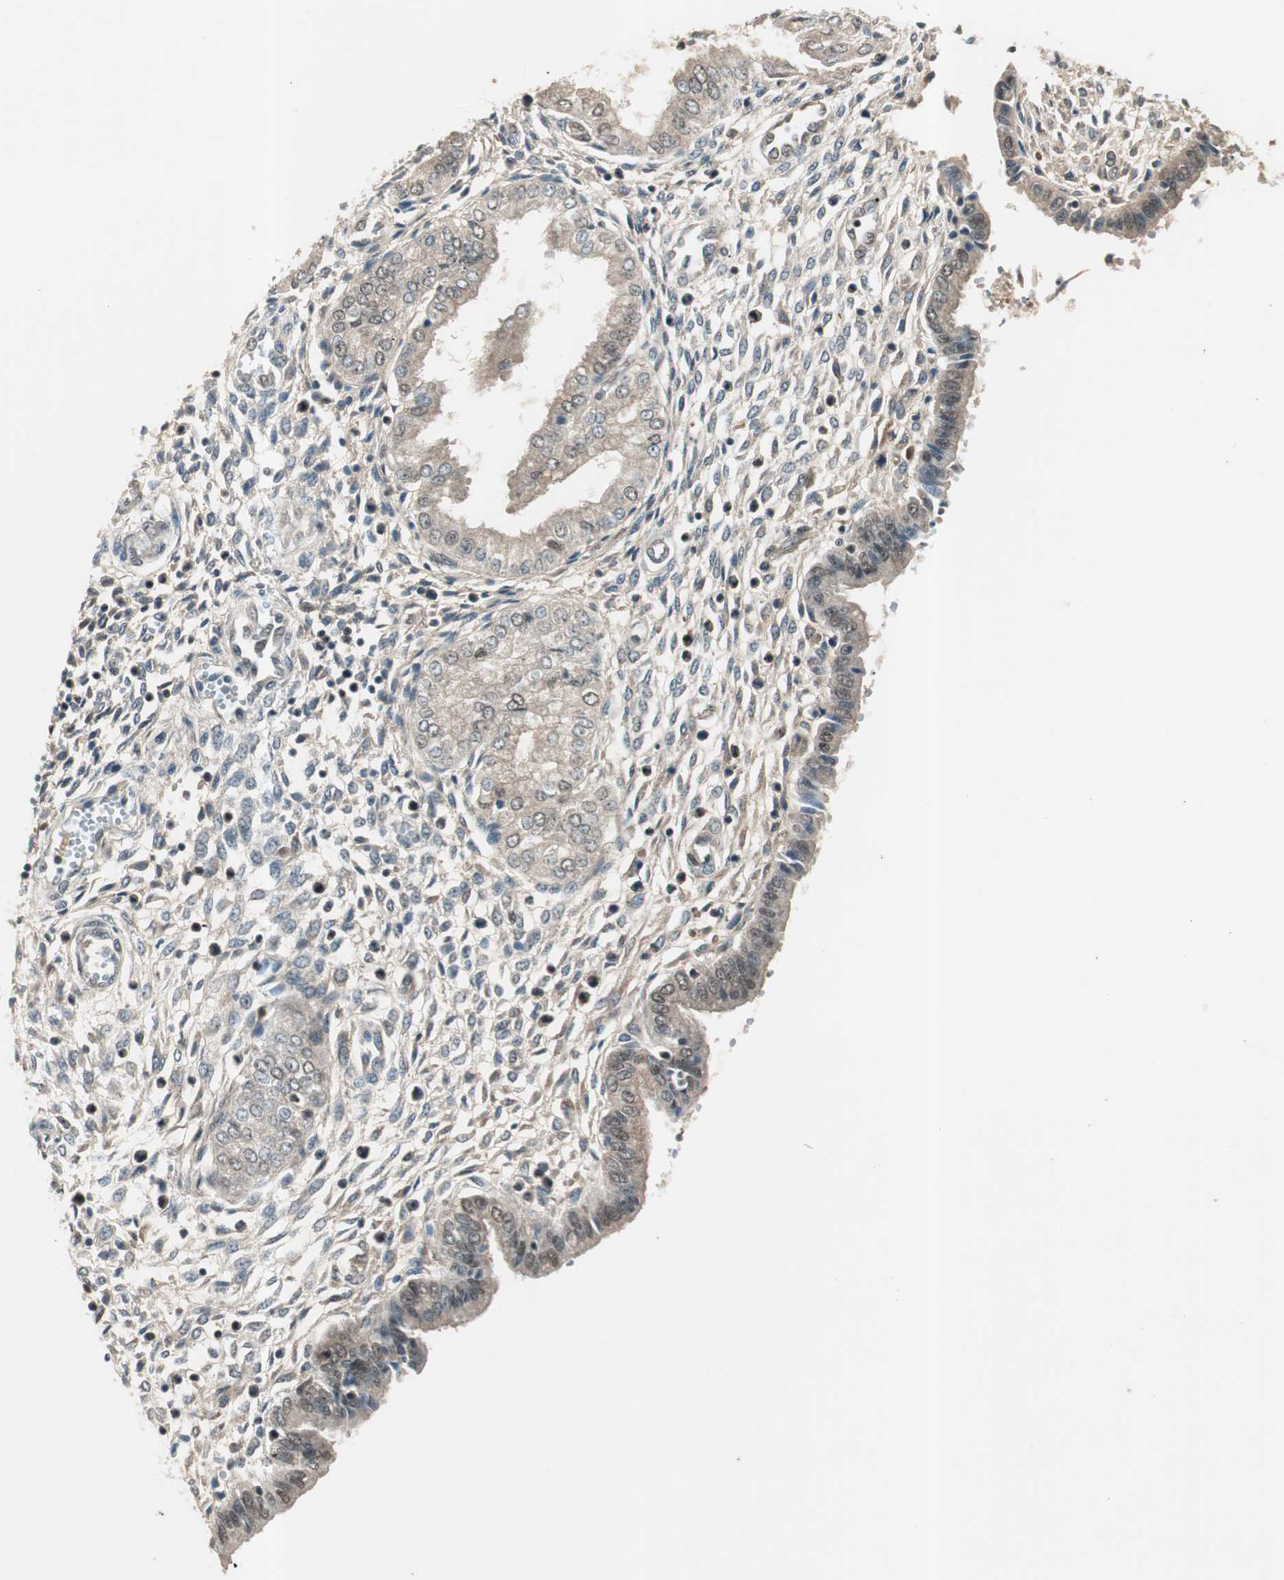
{"staining": {"intensity": "weak", "quantity": "<25%", "location": "nuclear"}, "tissue": "endometrium", "cell_type": "Cells in endometrial stroma", "image_type": "normal", "snomed": [{"axis": "morphology", "description": "Normal tissue, NOS"}, {"axis": "topography", "description": "Endometrium"}], "caption": "High magnification brightfield microscopy of benign endometrium stained with DAB (3,3'-diaminobenzidine) (brown) and counterstained with hematoxylin (blue): cells in endometrial stroma show no significant positivity. (DAB IHC, high magnification).", "gene": "NFRKB", "patient": {"sex": "female", "age": 33}}